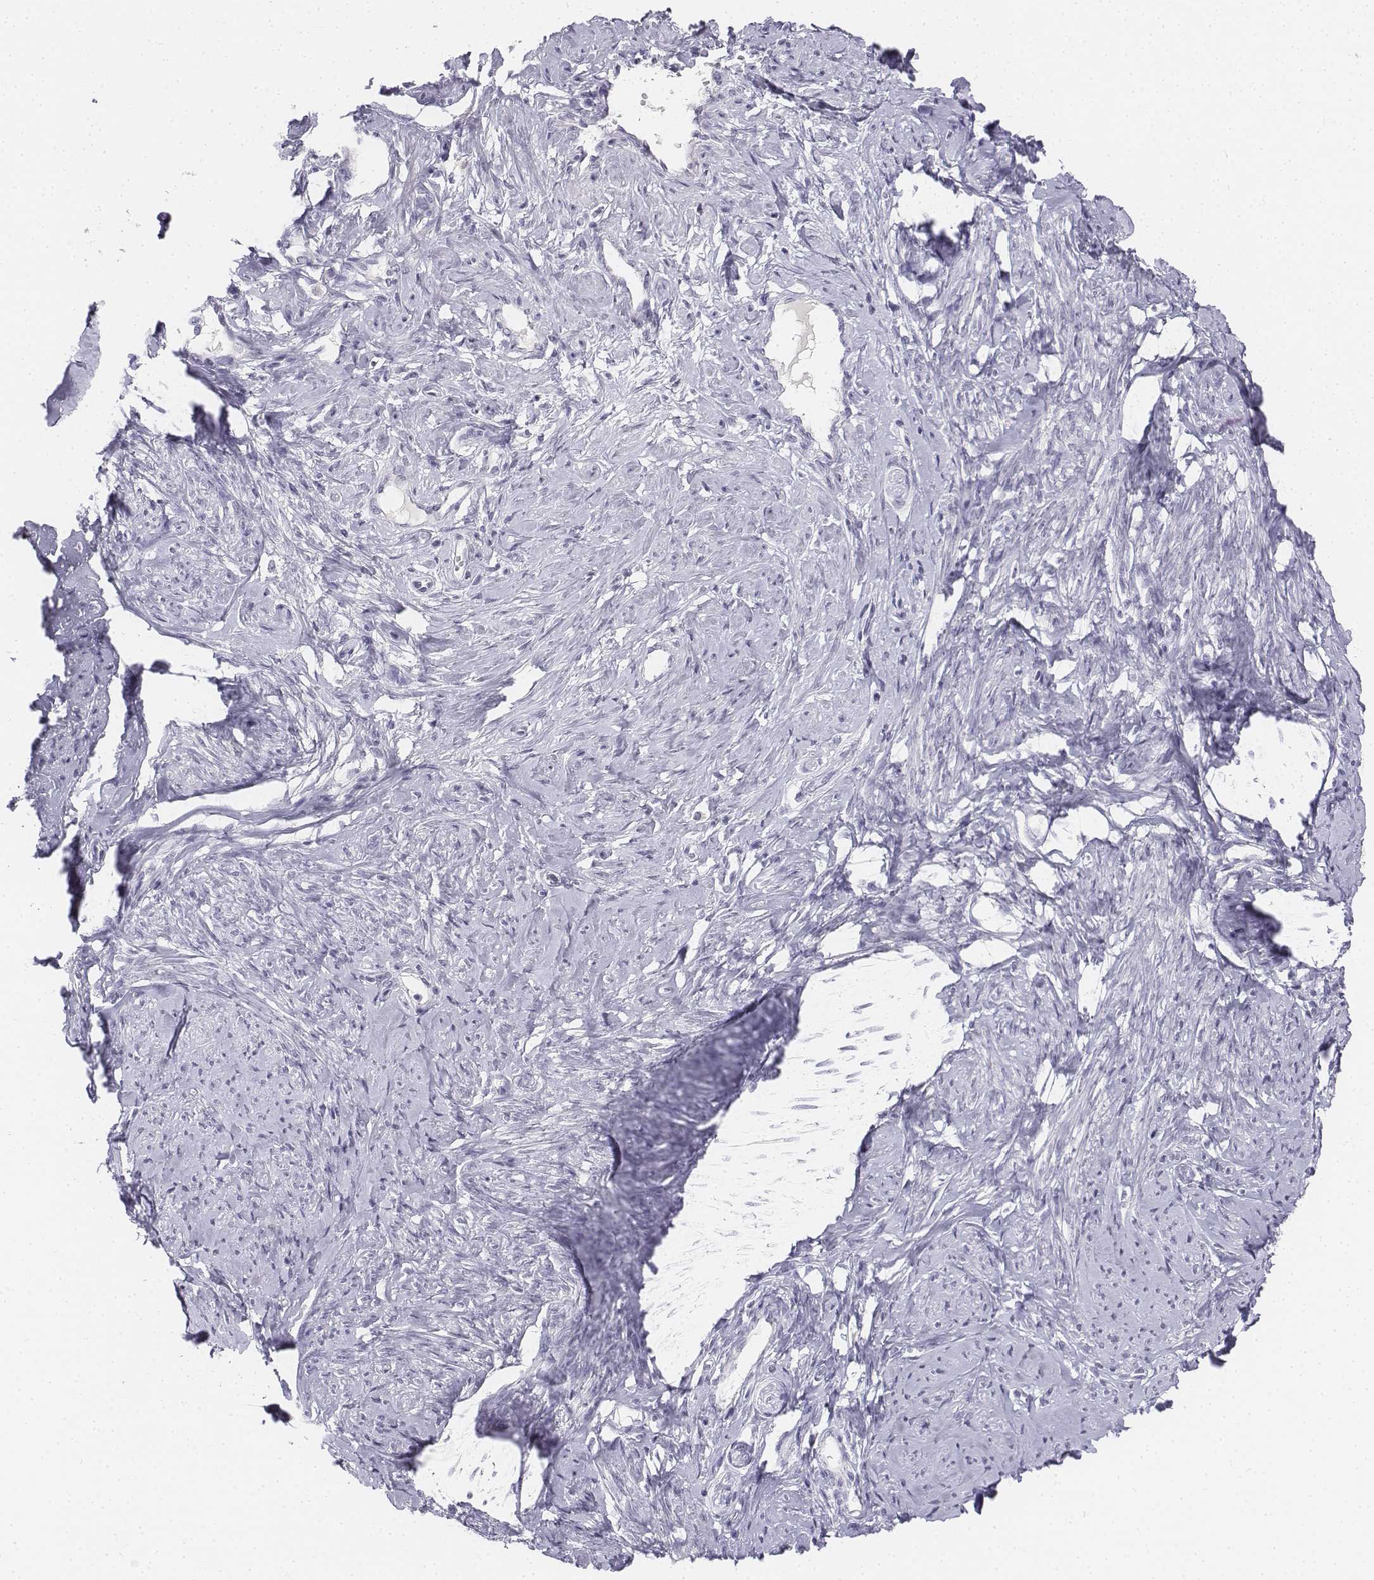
{"staining": {"intensity": "negative", "quantity": "none", "location": "none"}, "tissue": "smooth muscle", "cell_type": "Smooth muscle cells", "image_type": "normal", "snomed": [{"axis": "morphology", "description": "Normal tissue, NOS"}, {"axis": "topography", "description": "Smooth muscle"}], "caption": "Immunohistochemistry of benign smooth muscle displays no staining in smooth muscle cells.", "gene": "UCN2", "patient": {"sex": "female", "age": 48}}